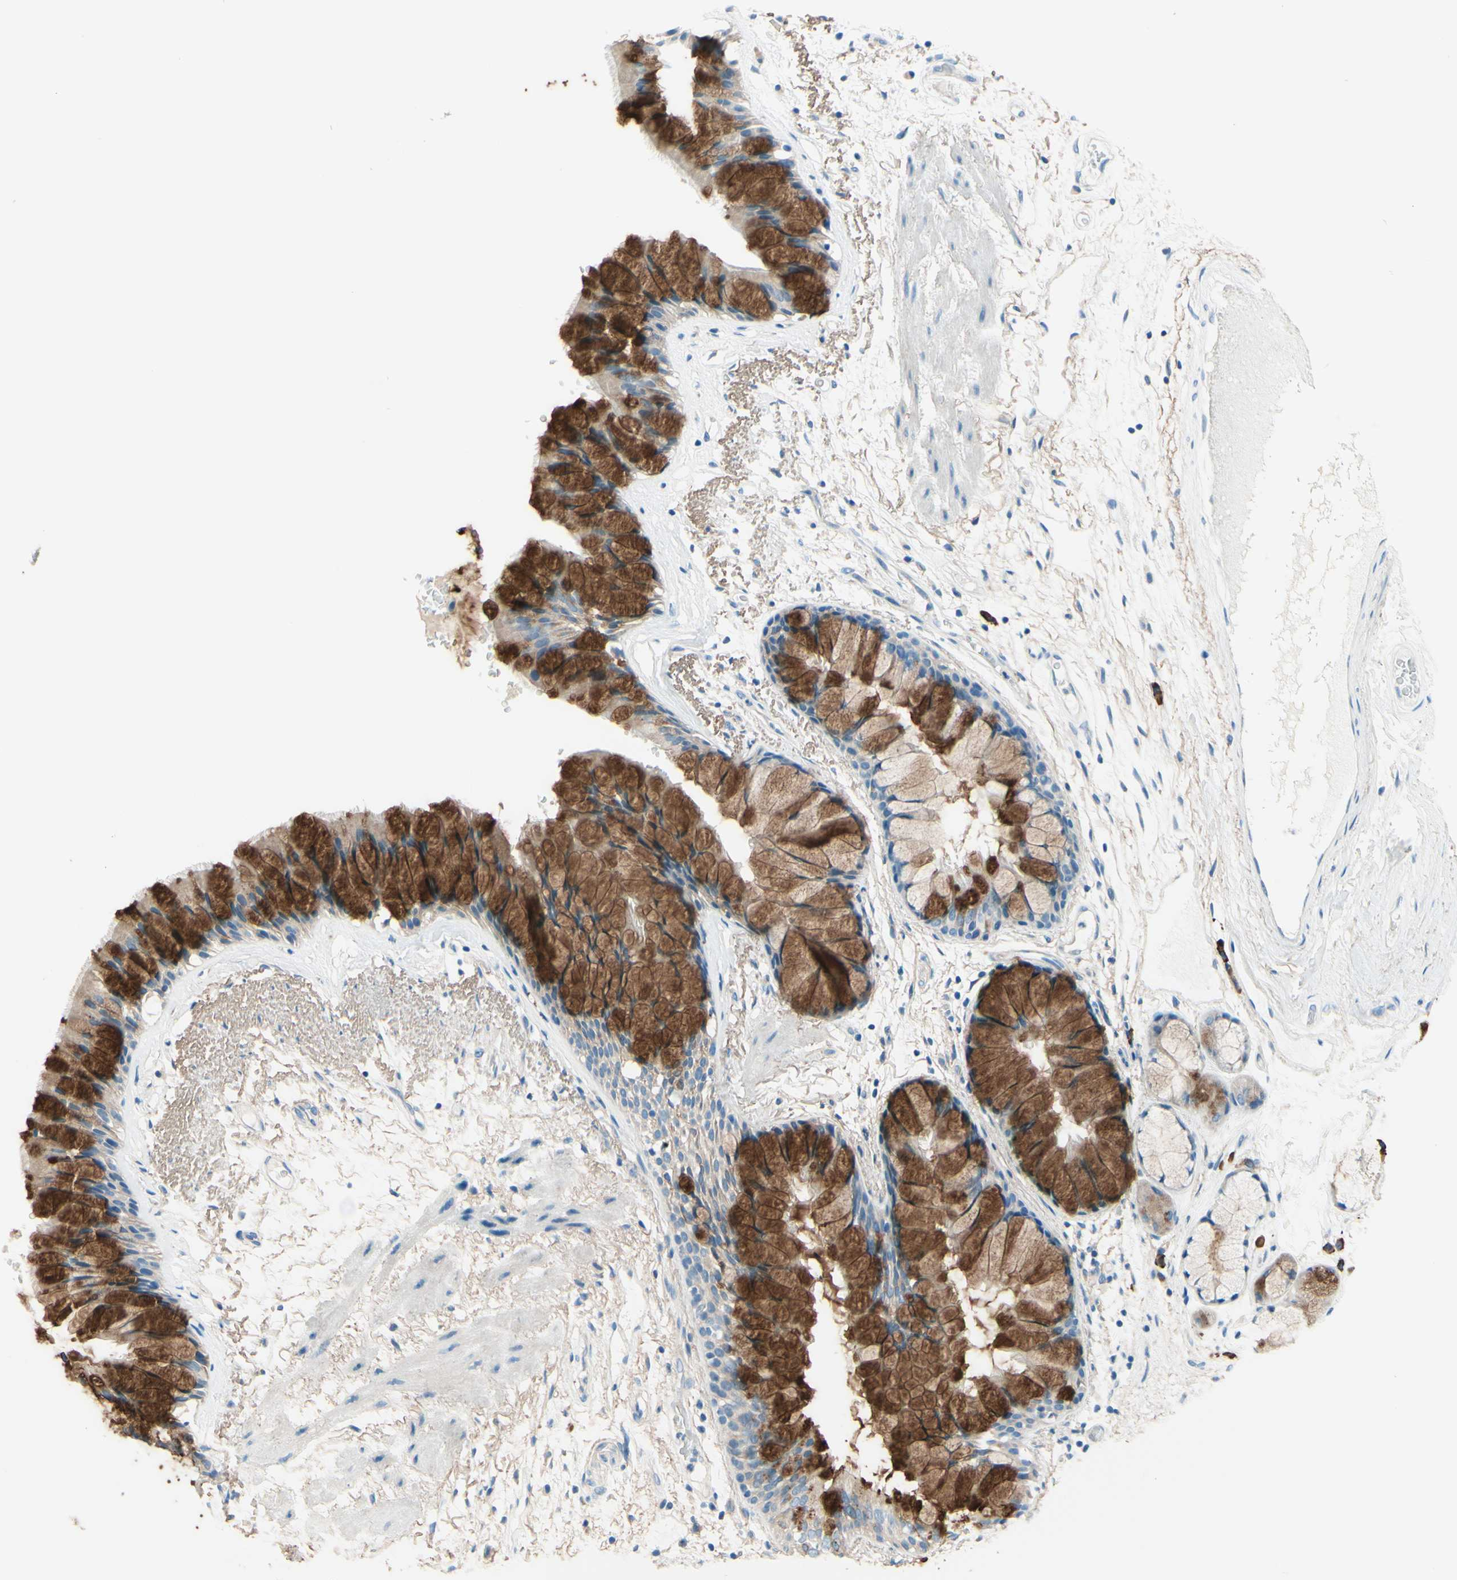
{"staining": {"intensity": "moderate", "quantity": ">75%", "location": "cytoplasmic/membranous"}, "tissue": "bronchus", "cell_type": "Respiratory epithelial cells", "image_type": "normal", "snomed": [{"axis": "morphology", "description": "Normal tissue, NOS"}, {"axis": "topography", "description": "Bronchus"}], "caption": "About >75% of respiratory epithelial cells in benign bronchus demonstrate moderate cytoplasmic/membranous protein positivity as visualized by brown immunohistochemical staining.", "gene": "PASD1", "patient": {"sex": "male", "age": 66}}